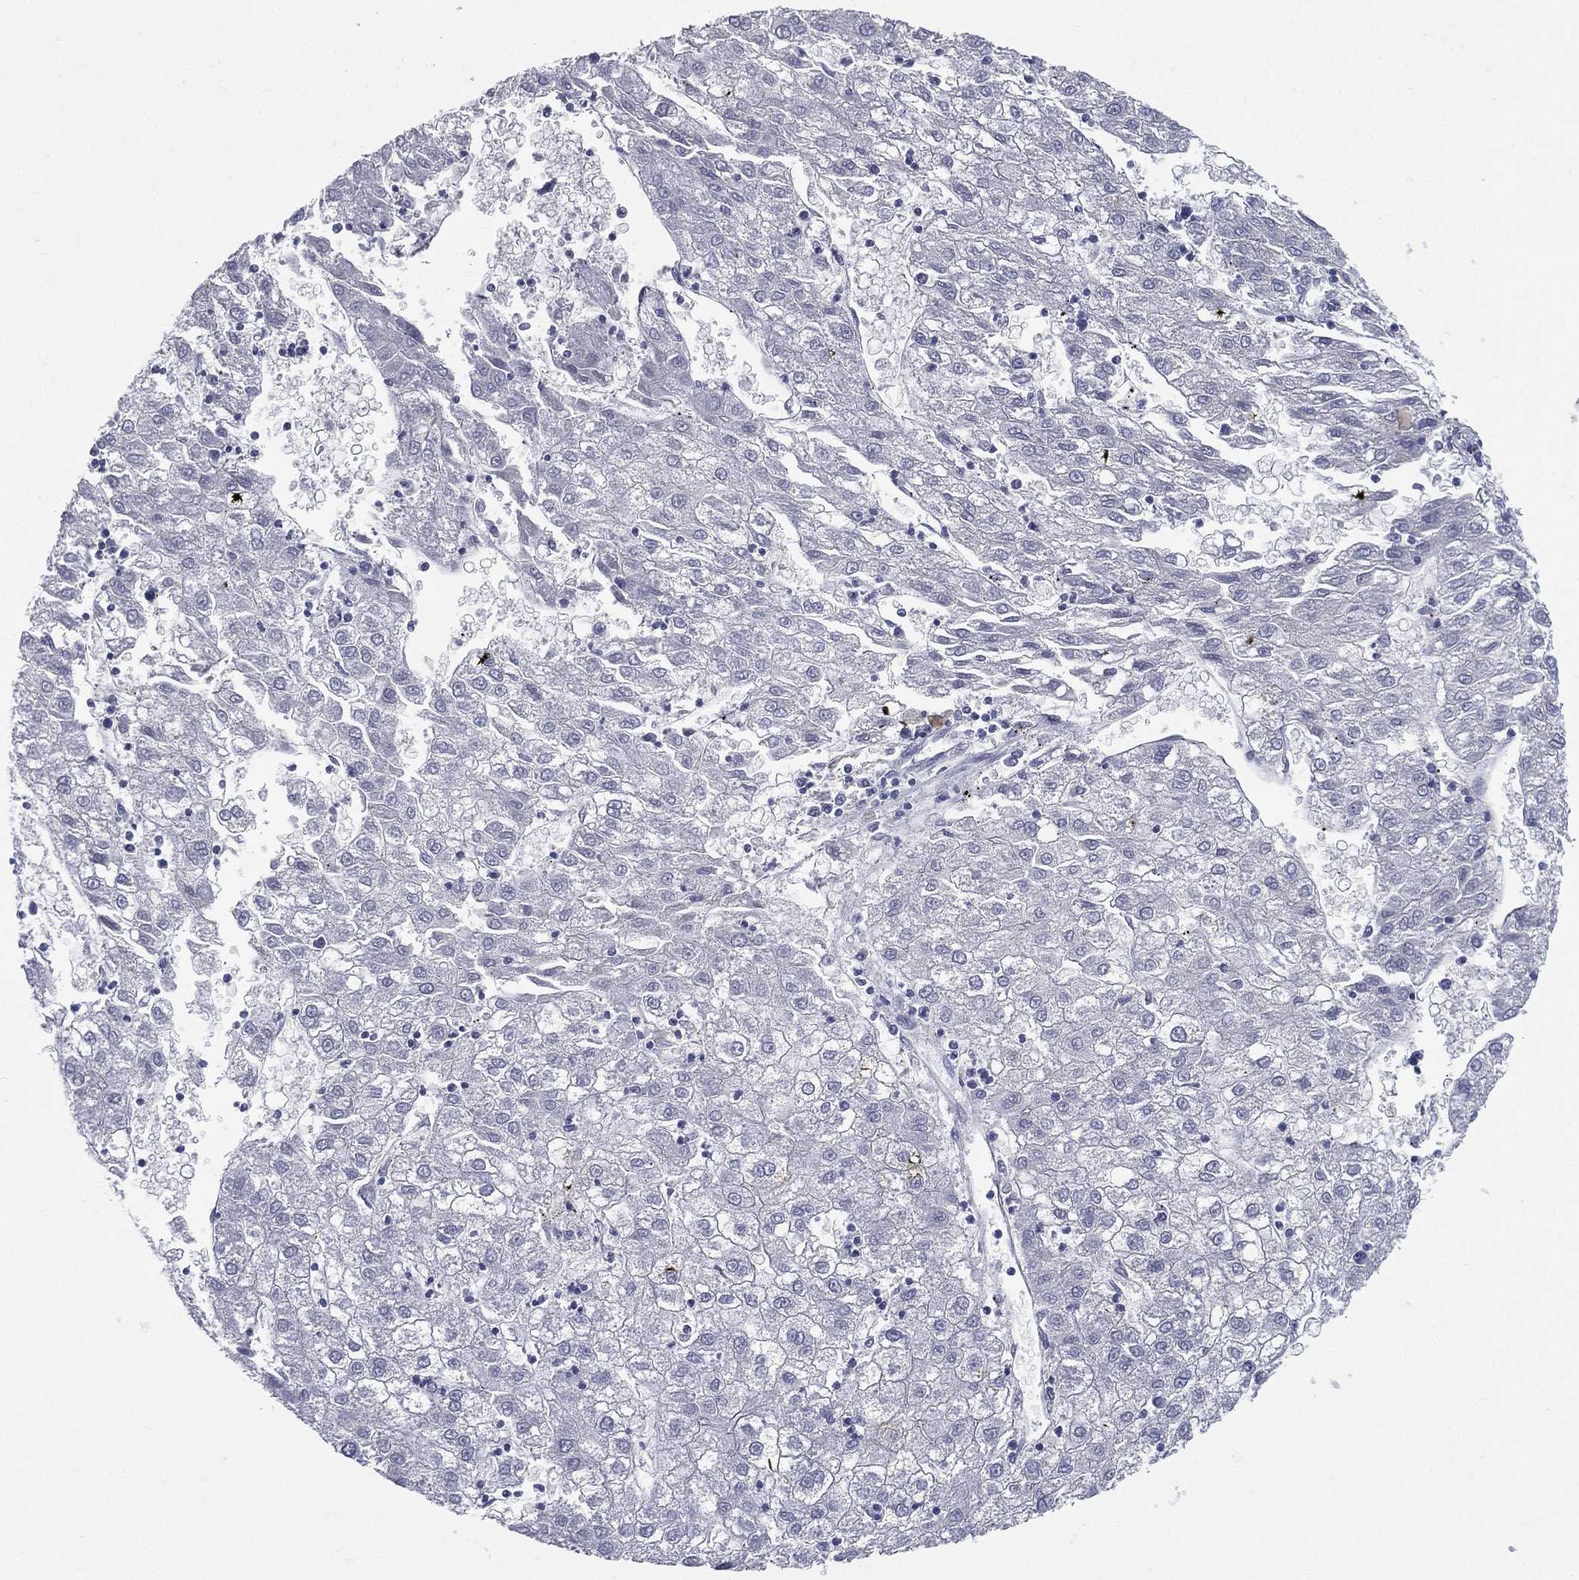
{"staining": {"intensity": "negative", "quantity": "none", "location": "none"}, "tissue": "liver cancer", "cell_type": "Tumor cells", "image_type": "cancer", "snomed": [{"axis": "morphology", "description": "Carcinoma, Hepatocellular, NOS"}, {"axis": "topography", "description": "Liver"}], "caption": "Immunohistochemical staining of liver cancer (hepatocellular carcinoma) exhibits no significant staining in tumor cells. (DAB (3,3'-diaminobenzidine) immunohistochemistry visualized using brightfield microscopy, high magnification).", "gene": "HP", "patient": {"sex": "male", "age": 72}}